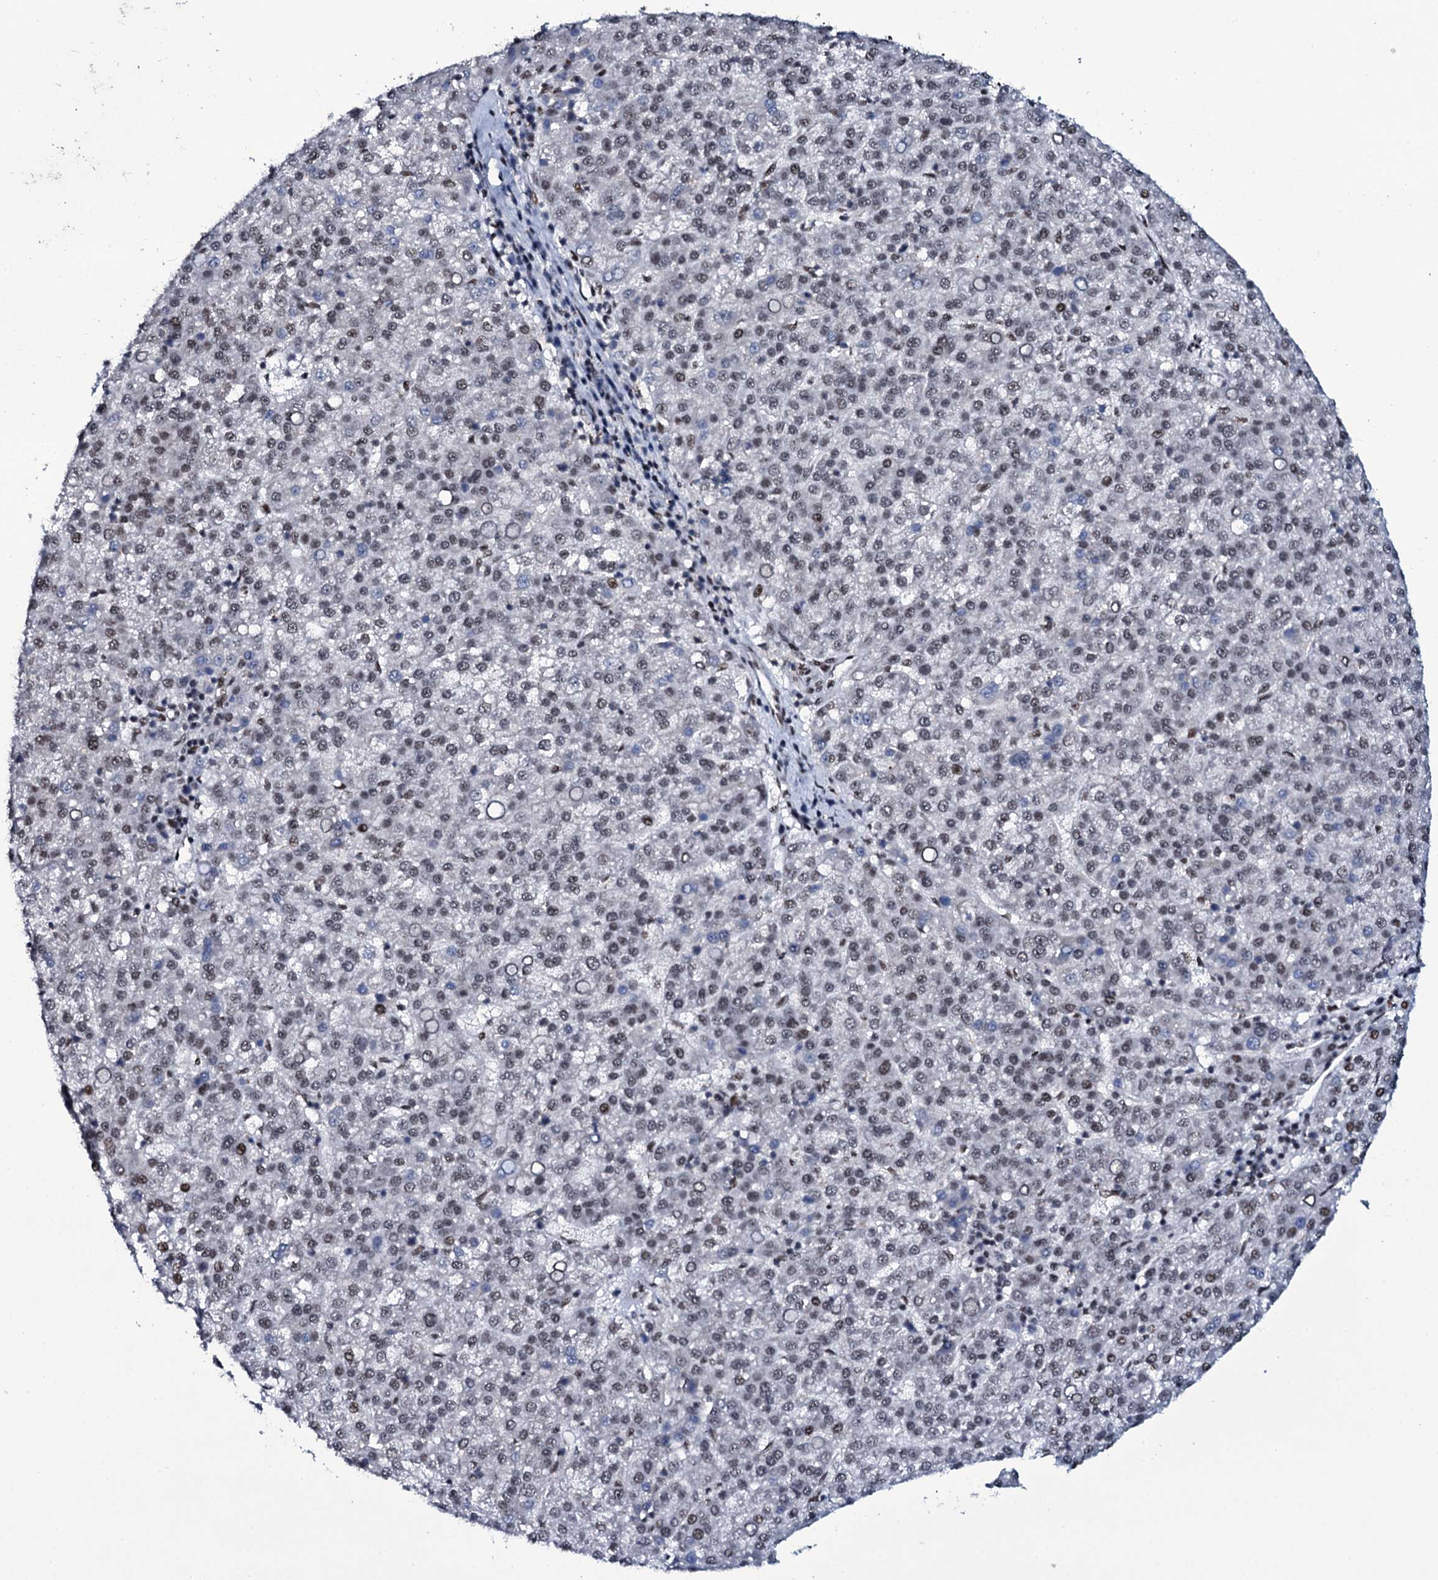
{"staining": {"intensity": "weak", "quantity": "<25%", "location": "cytoplasmic/membranous"}, "tissue": "liver cancer", "cell_type": "Tumor cells", "image_type": "cancer", "snomed": [{"axis": "morphology", "description": "Carcinoma, Hepatocellular, NOS"}, {"axis": "topography", "description": "Liver"}], "caption": "Immunohistochemistry of human liver hepatocellular carcinoma reveals no staining in tumor cells.", "gene": "ZMIZ2", "patient": {"sex": "female", "age": 58}}